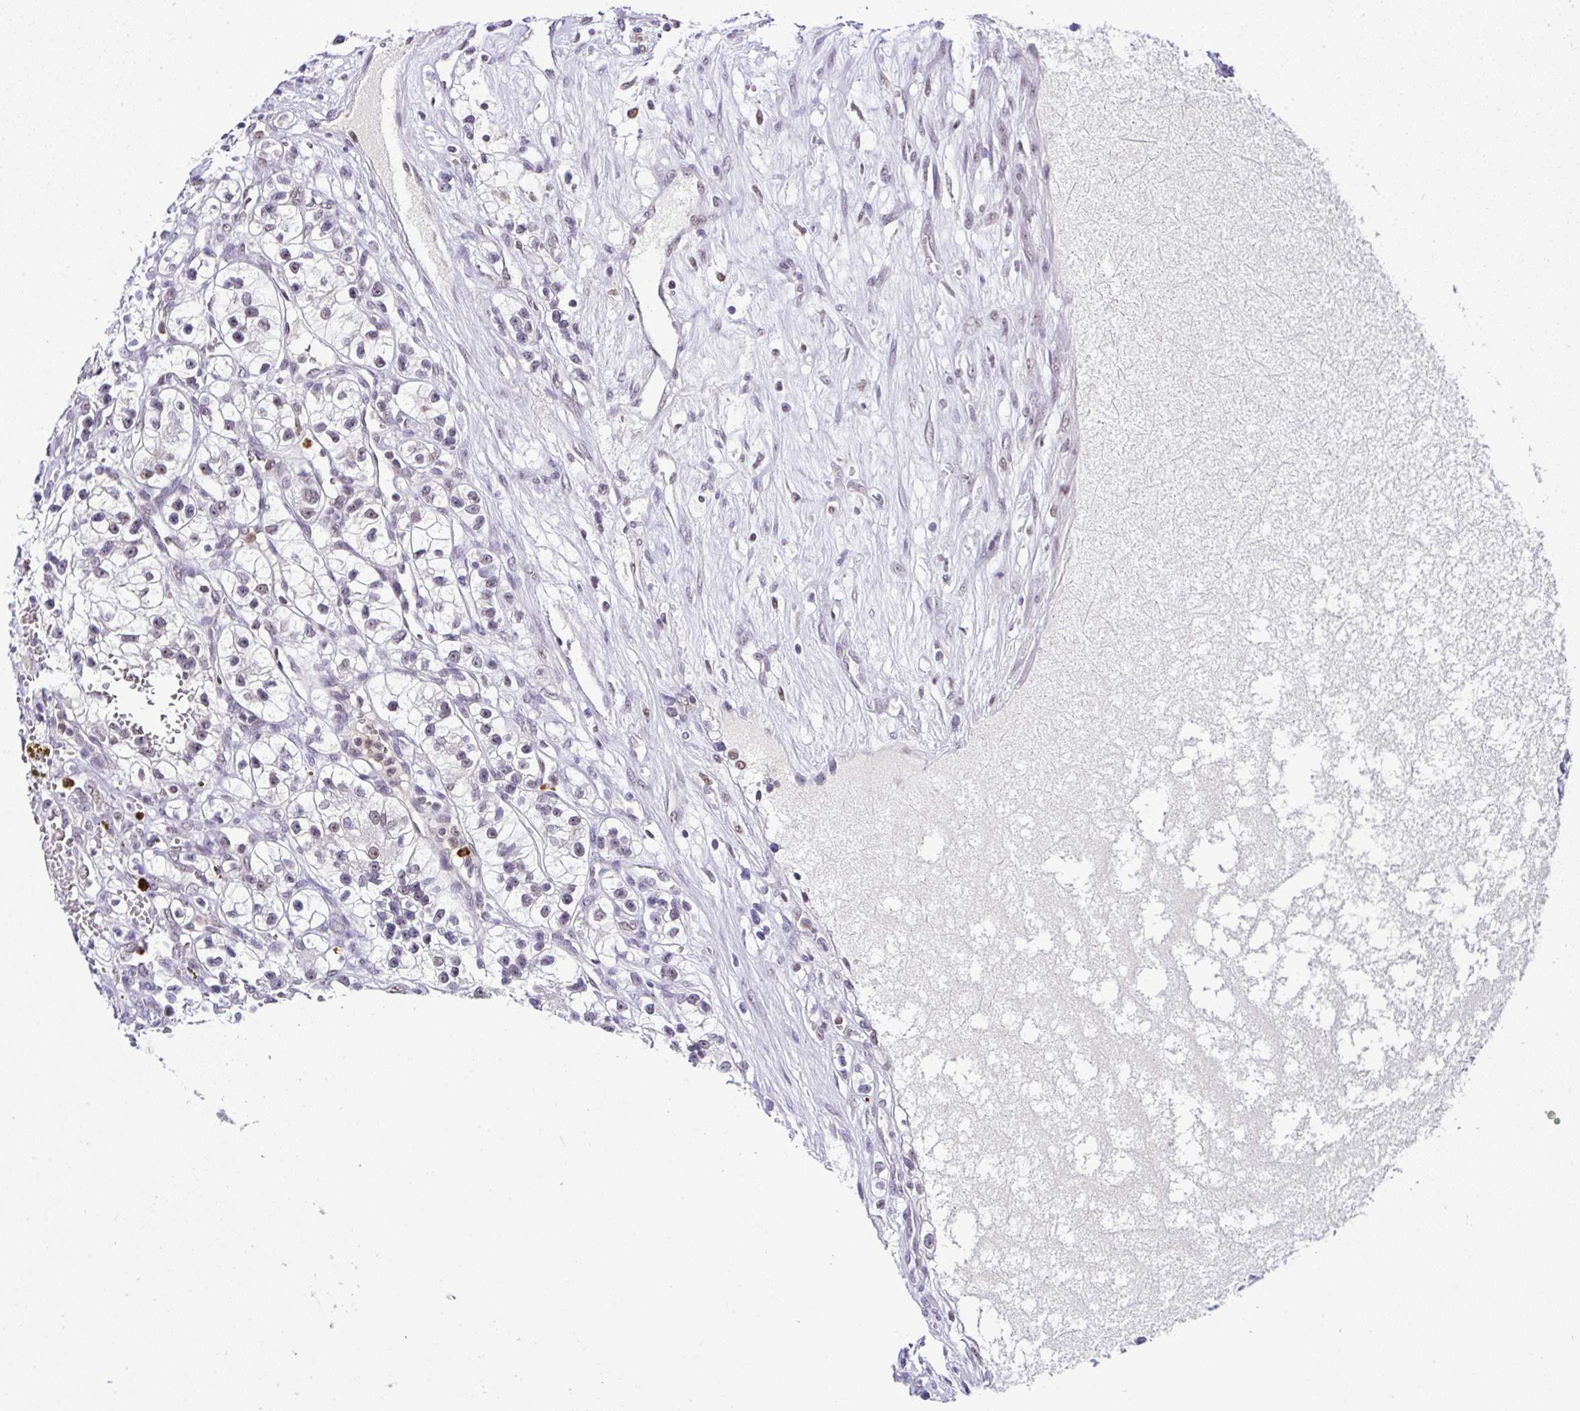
{"staining": {"intensity": "weak", "quantity": ">75%", "location": "nuclear"}, "tissue": "renal cancer", "cell_type": "Tumor cells", "image_type": "cancer", "snomed": [{"axis": "morphology", "description": "Adenocarcinoma, NOS"}, {"axis": "topography", "description": "Kidney"}], "caption": "Tumor cells demonstrate low levels of weak nuclear staining in approximately >75% of cells in human renal cancer.", "gene": "PTPN2", "patient": {"sex": "female", "age": 57}}